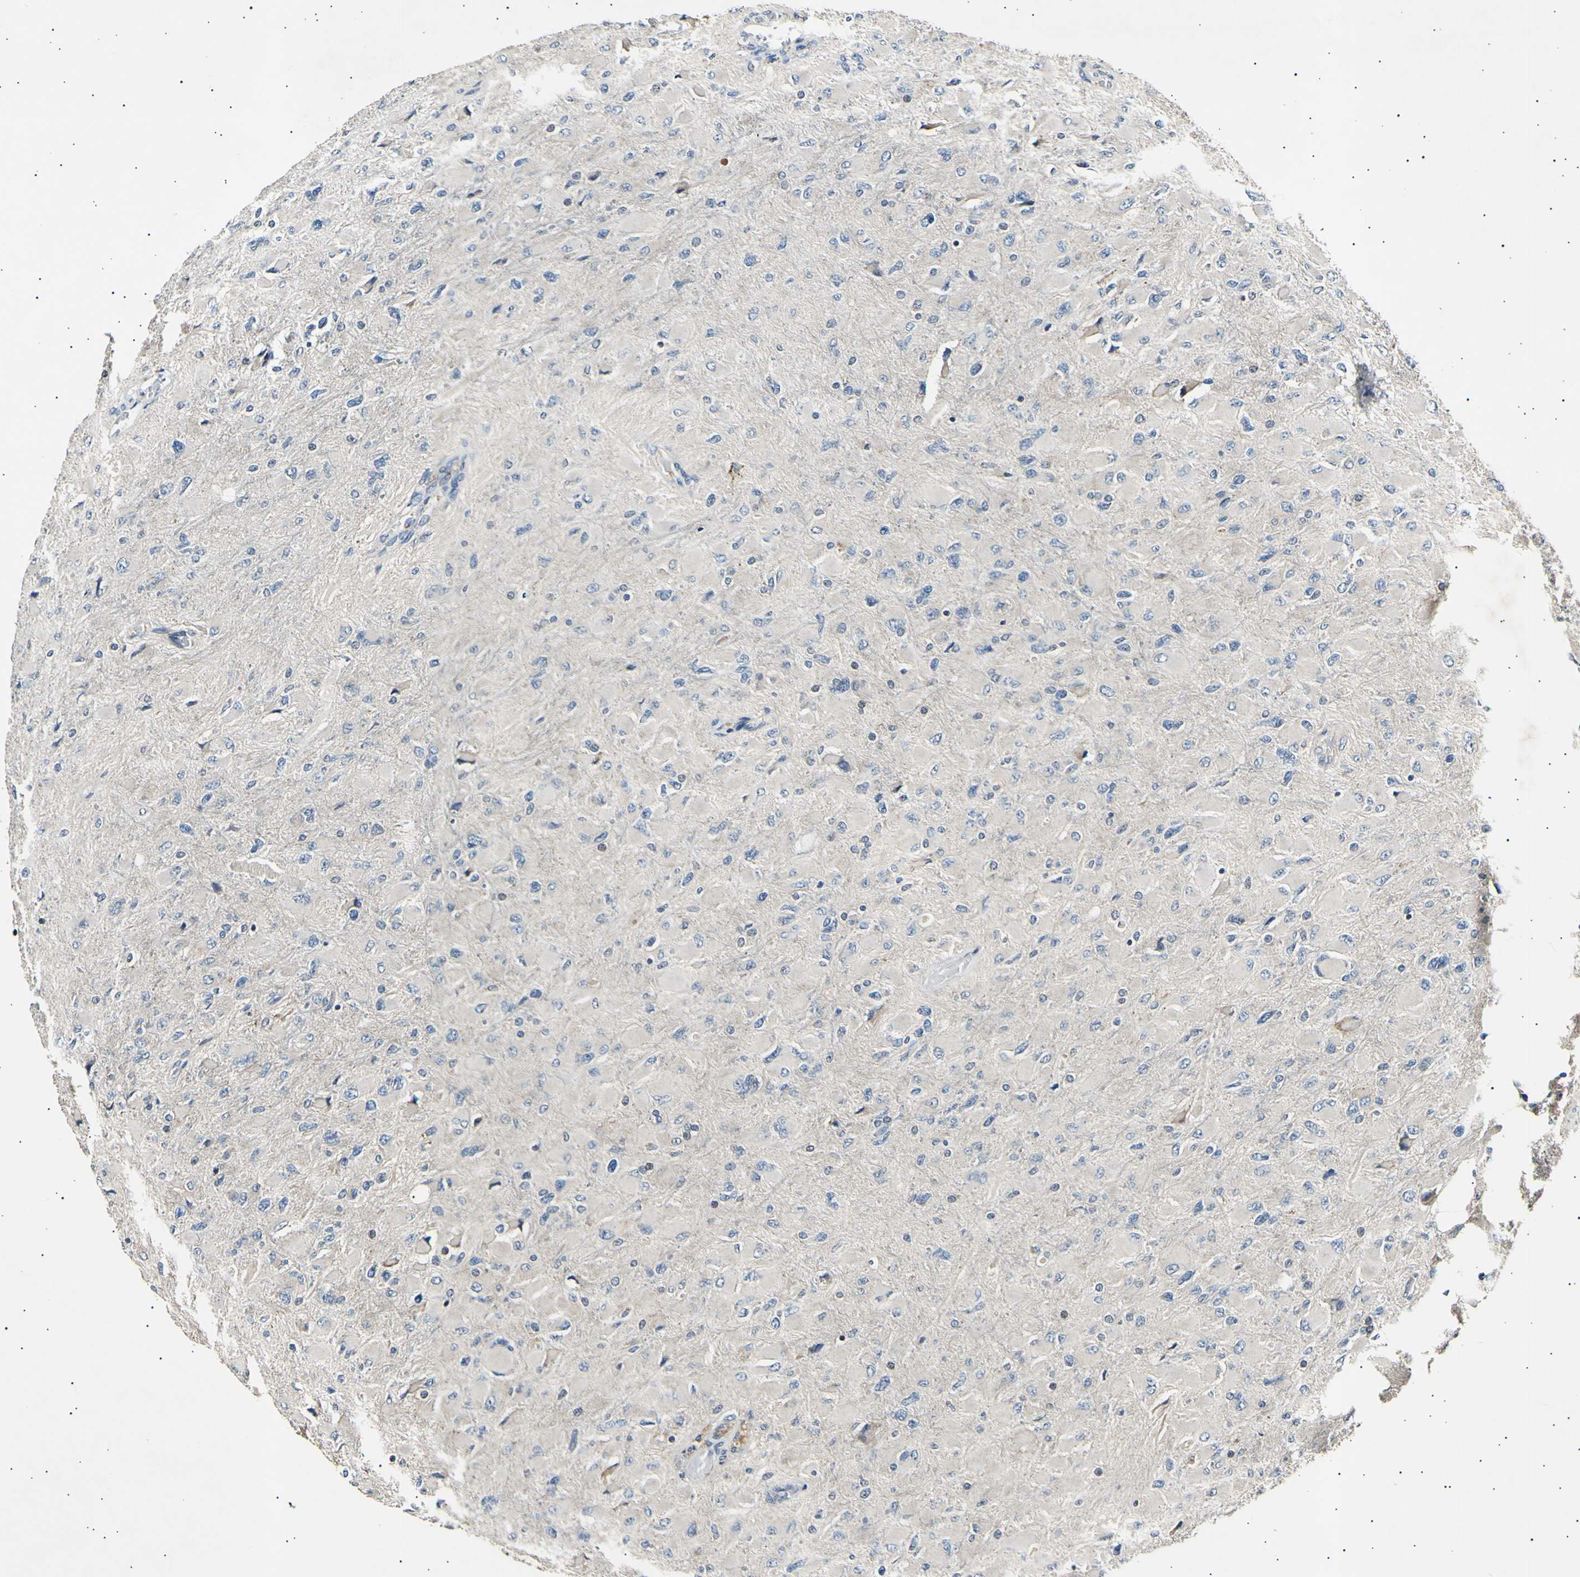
{"staining": {"intensity": "negative", "quantity": "none", "location": "none"}, "tissue": "glioma", "cell_type": "Tumor cells", "image_type": "cancer", "snomed": [{"axis": "morphology", "description": "Glioma, malignant, High grade"}, {"axis": "topography", "description": "Cerebral cortex"}], "caption": "IHC image of human glioma stained for a protein (brown), which displays no positivity in tumor cells.", "gene": "ITGA6", "patient": {"sex": "female", "age": 36}}